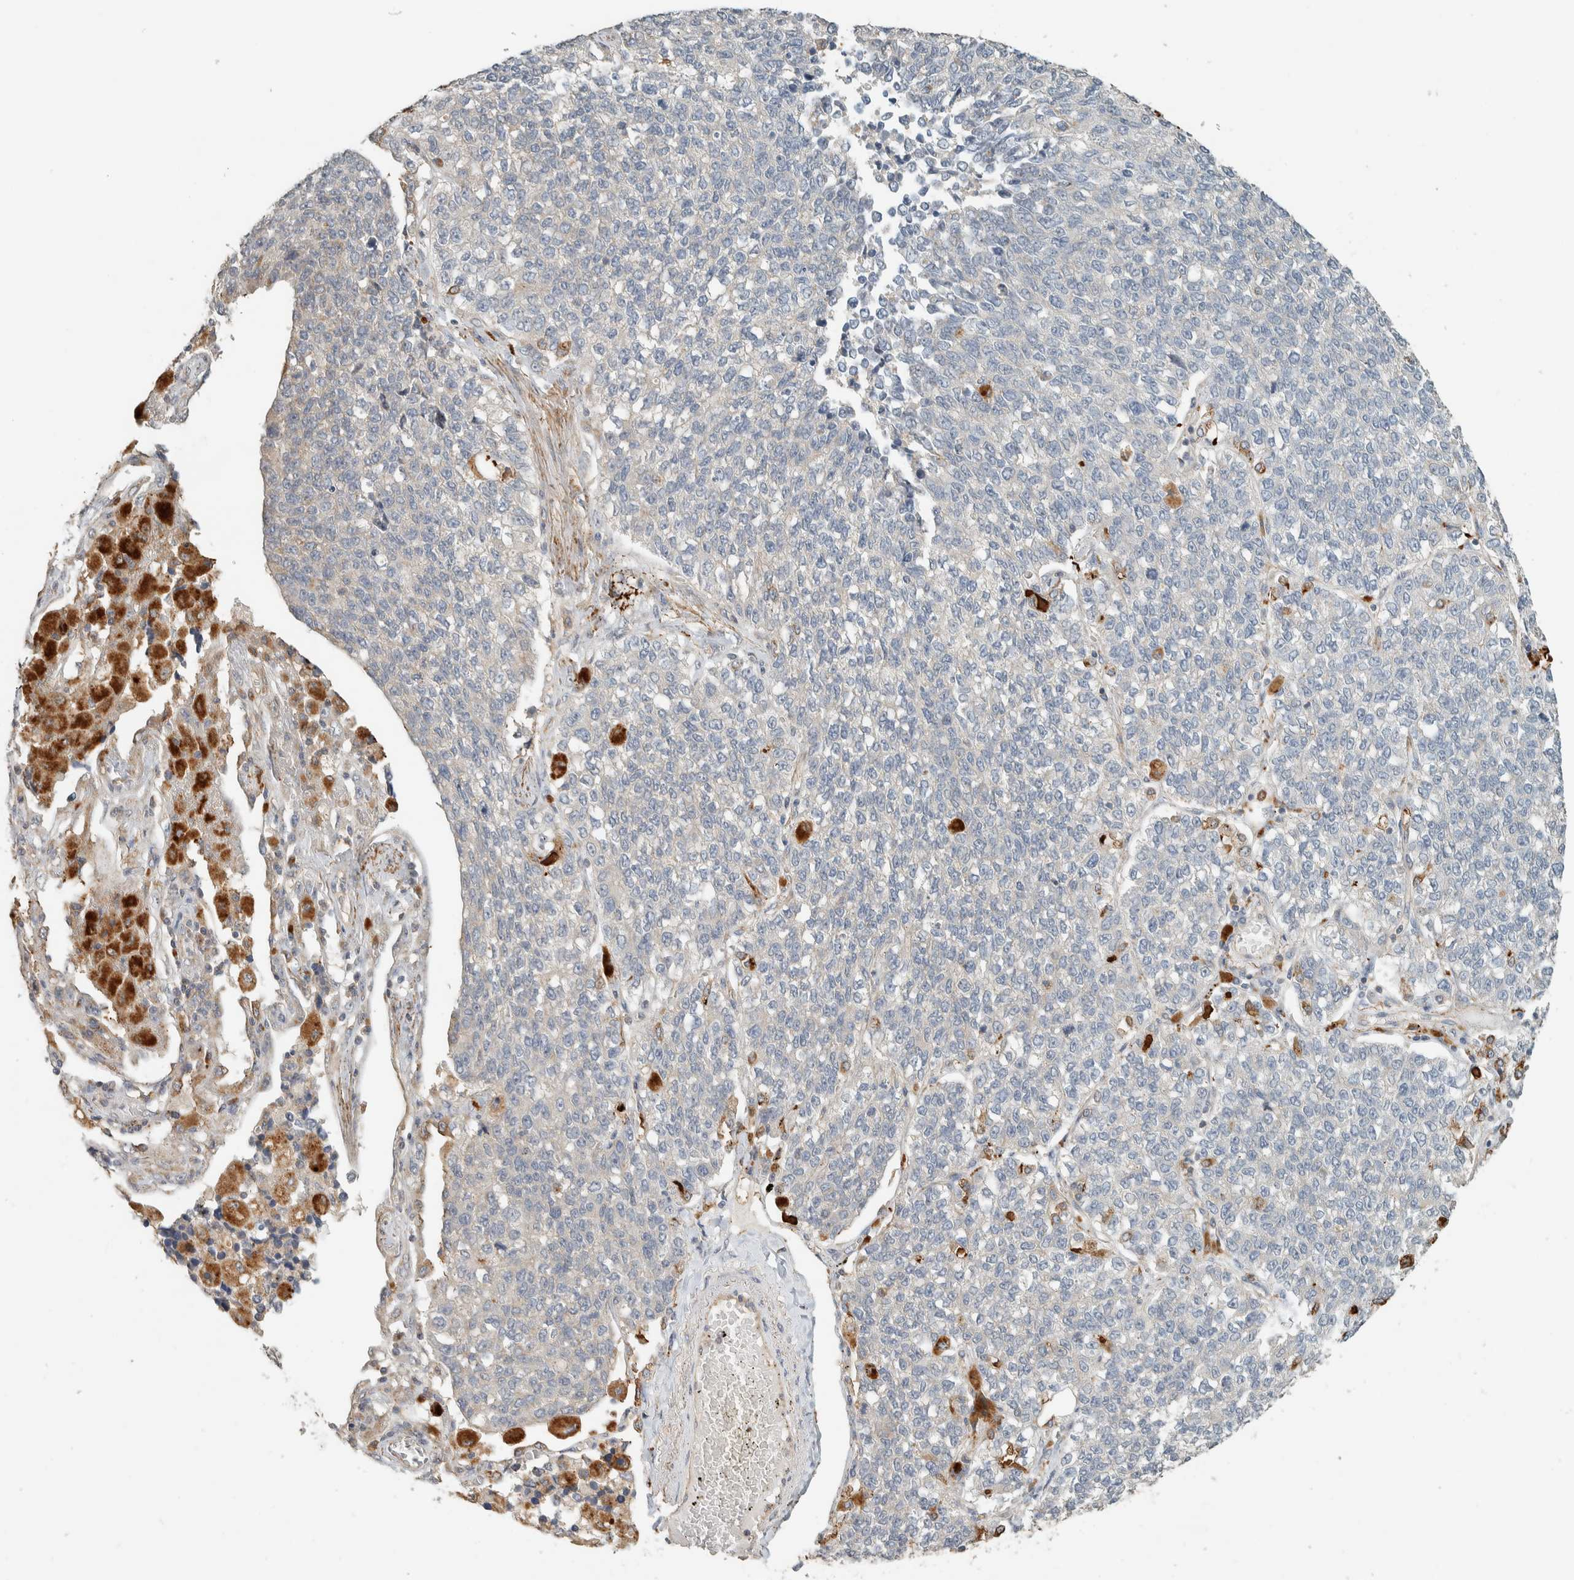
{"staining": {"intensity": "negative", "quantity": "none", "location": "none"}, "tissue": "lung cancer", "cell_type": "Tumor cells", "image_type": "cancer", "snomed": [{"axis": "morphology", "description": "Adenocarcinoma, NOS"}, {"axis": "topography", "description": "Lung"}], "caption": "DAB (3,3'-diaminobenzidine) immunohistochemical staining of human adenocarcinoma (lung) demonstrates no significant expression in tumor cells.", "gene": "PDE7B", "patient": {"sex": "male", "age": 49}}